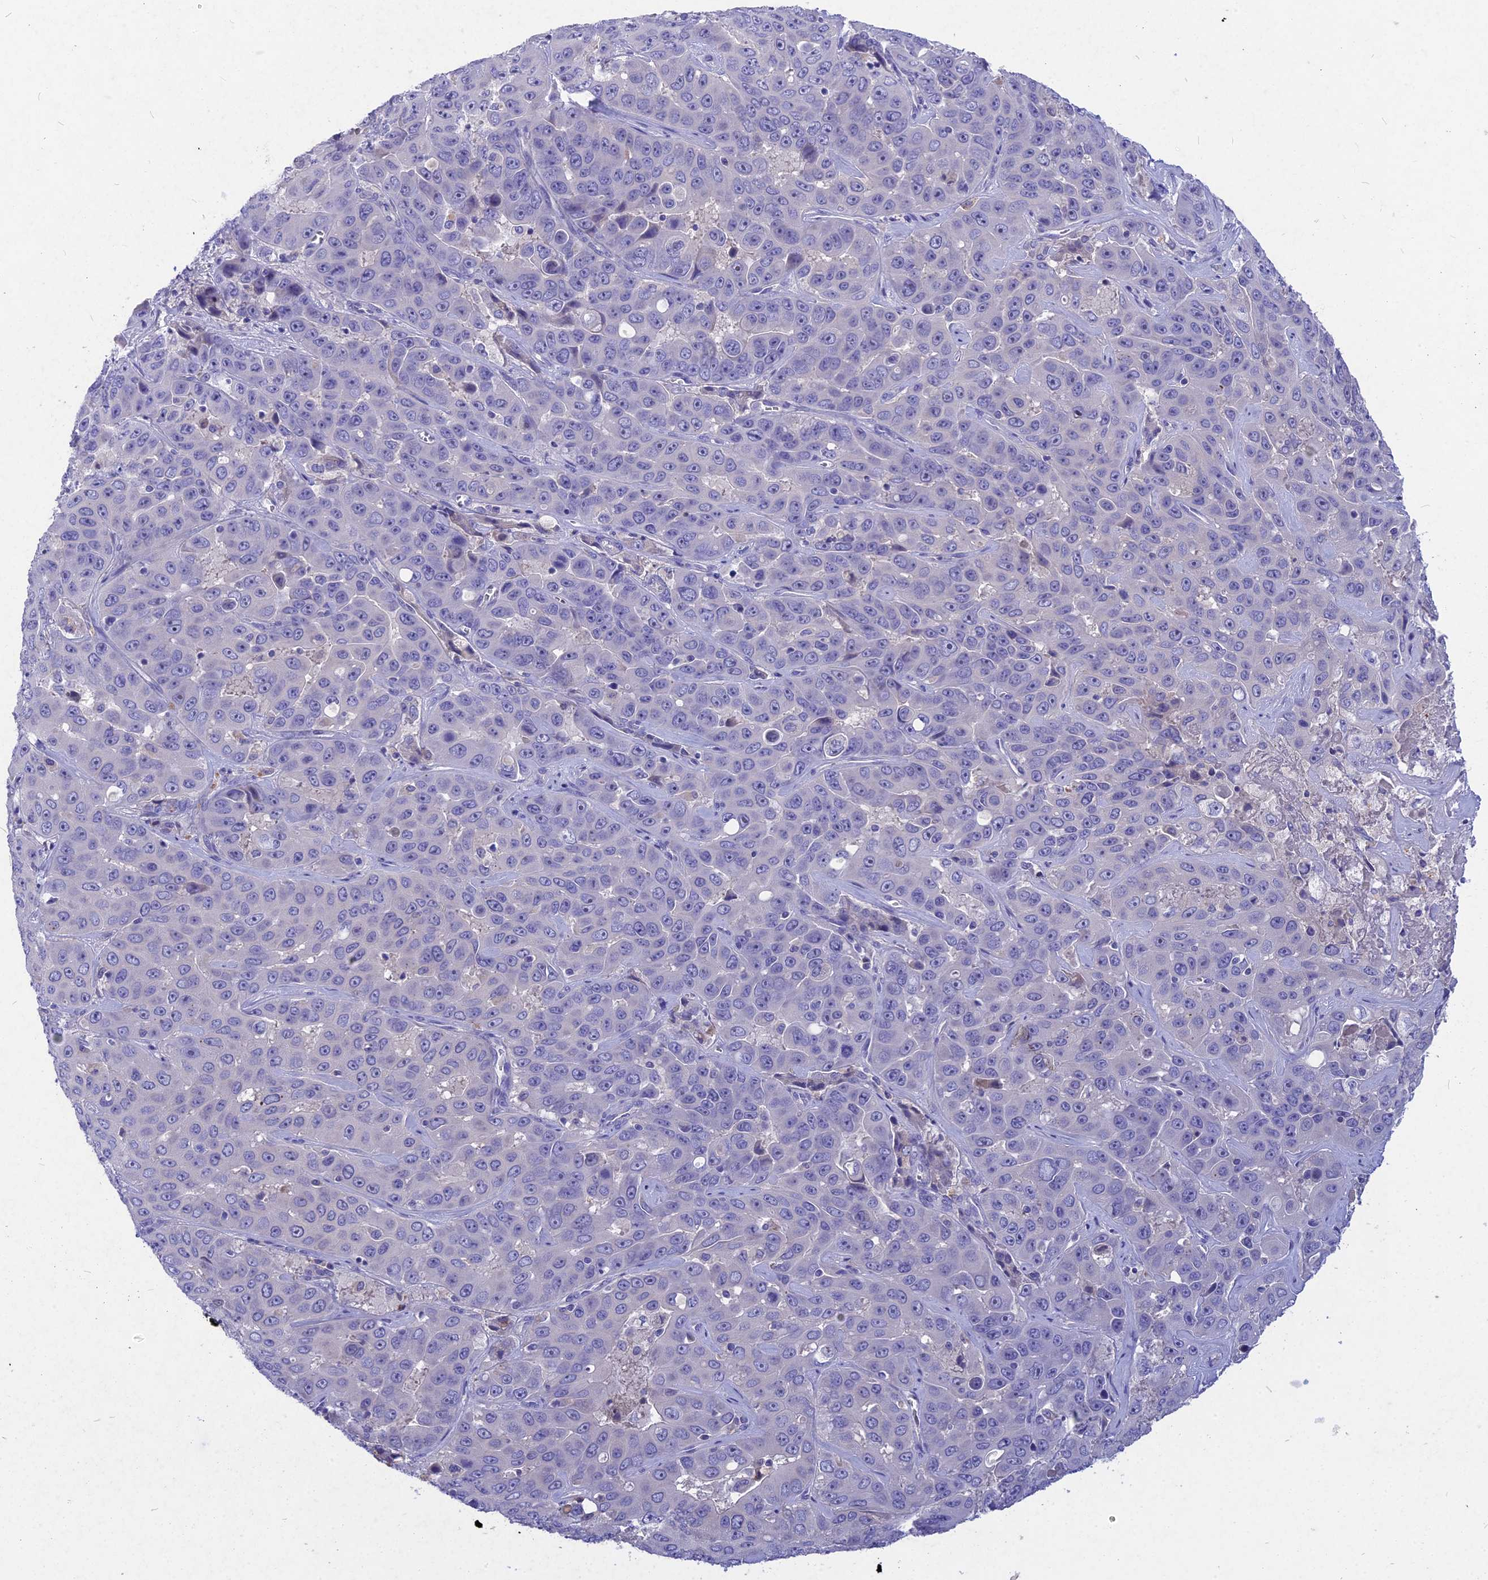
{"staining": {"intensity": "negative", "quantity": "none", "location": "none"}, "tissue": "liver cancer", "cell_type": "Tumor cells", "image_type": "cancer", "snomed": [{"axis": "morphology", "description": "Cholangiocarcinoma"}, {"axis": "topography", "description": "Liver"}], "caption": "Liver cancer (cholangiocarcinoma) stained for a protein using immunohistochemistry displays no staining tumor cells.", "gene": "DEFB119", "patient": {"sex": "female", "age": 52}}